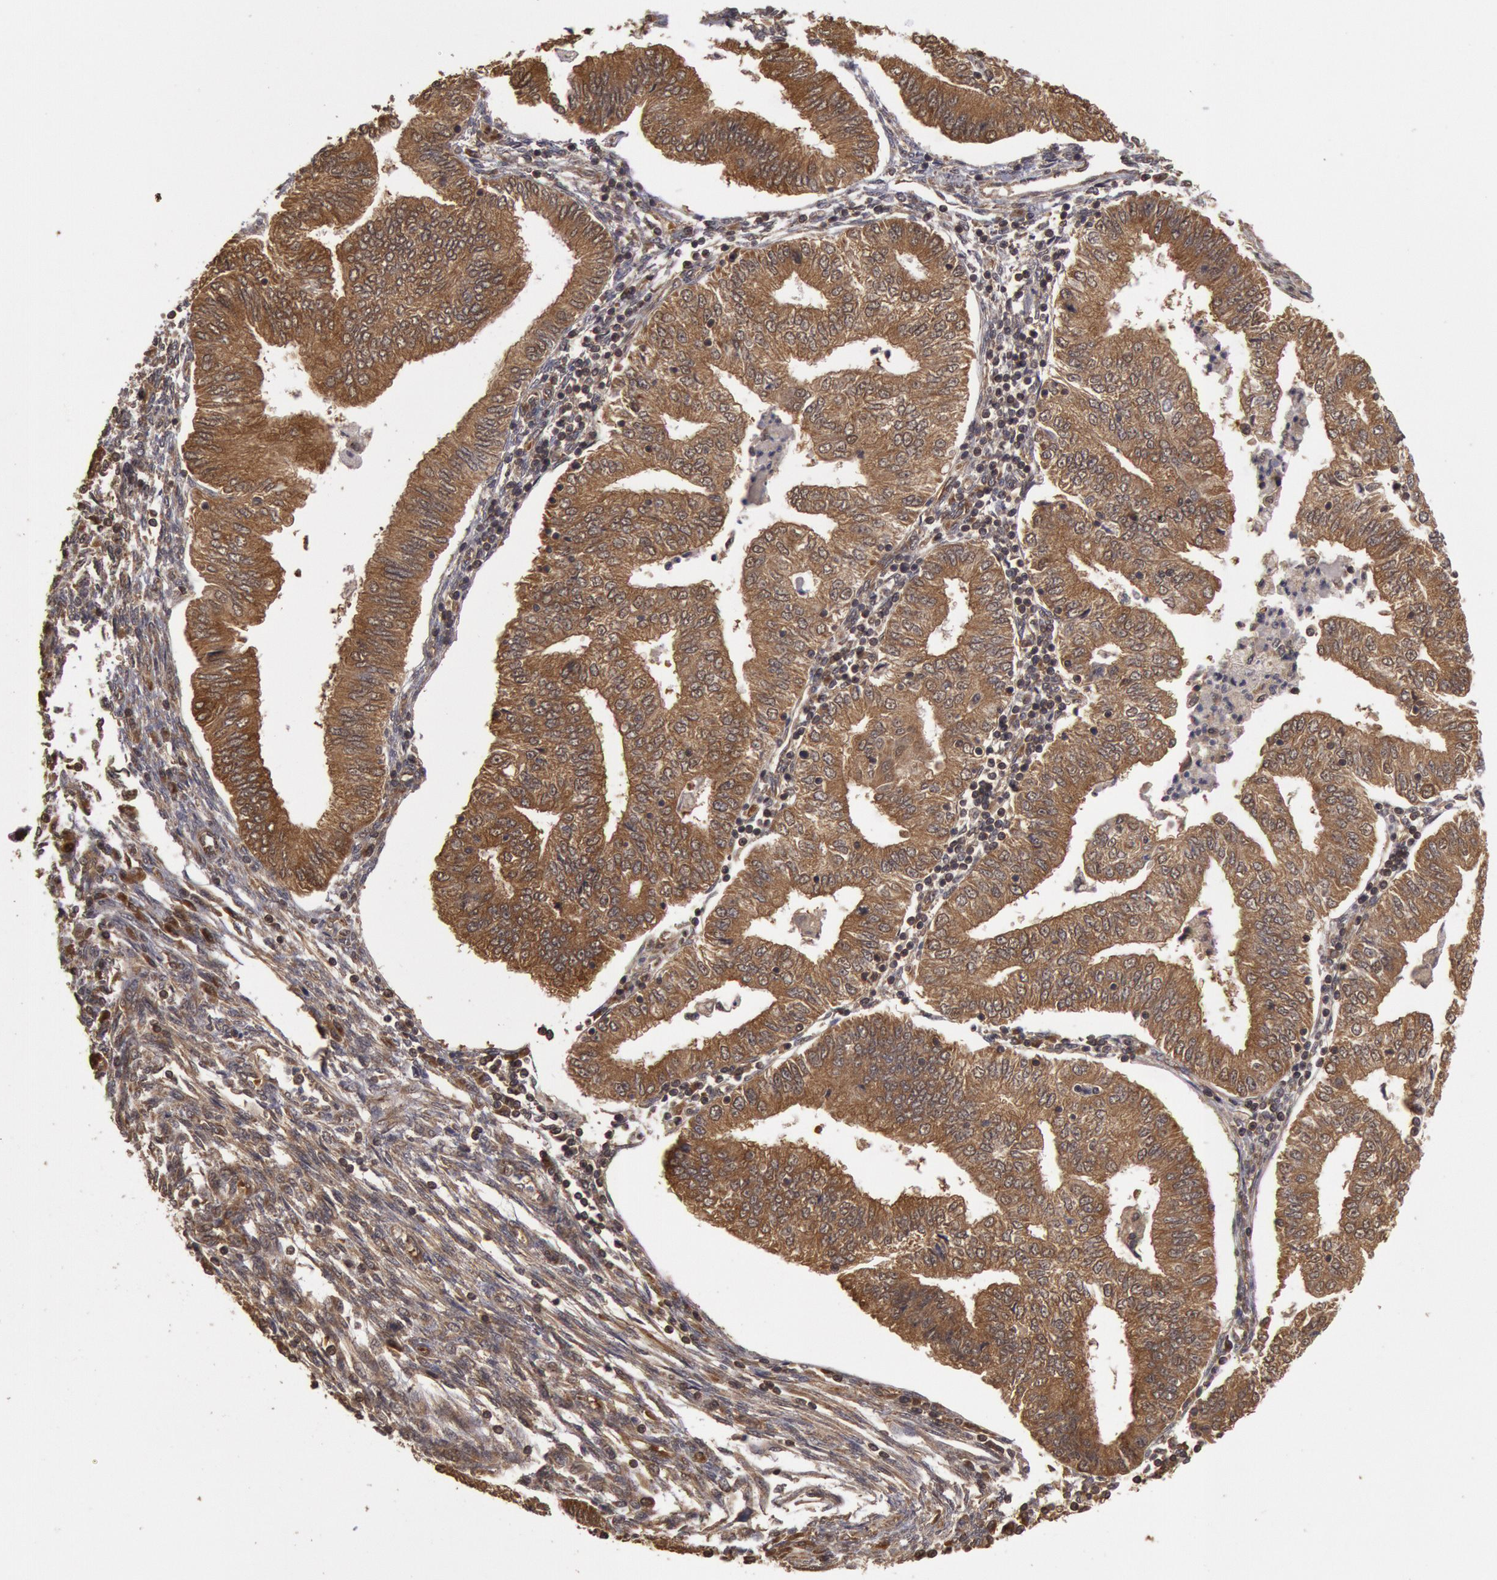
{"staining": {"intensity": "strong", "quantity": ">75%", "location": "cytoplasmic/membranous"}, "tissue": "endometrial cancer", "cell_type": "Tumor cells", "image_type": "cancer", "snomed": [{"axis": "morphology", "description": "Adenocarcinoma, NOS"}, {"axis": "topography", "description": "Endometrium"}], "caption": "Human adenocarcinoma (endometrial) stained with a brown dye shows strong cytoplasmic/membranous positive expression in approximately >75% of tumor cells.", "gene": "USP14", "patient": {"sex": "female", "age": 51}}